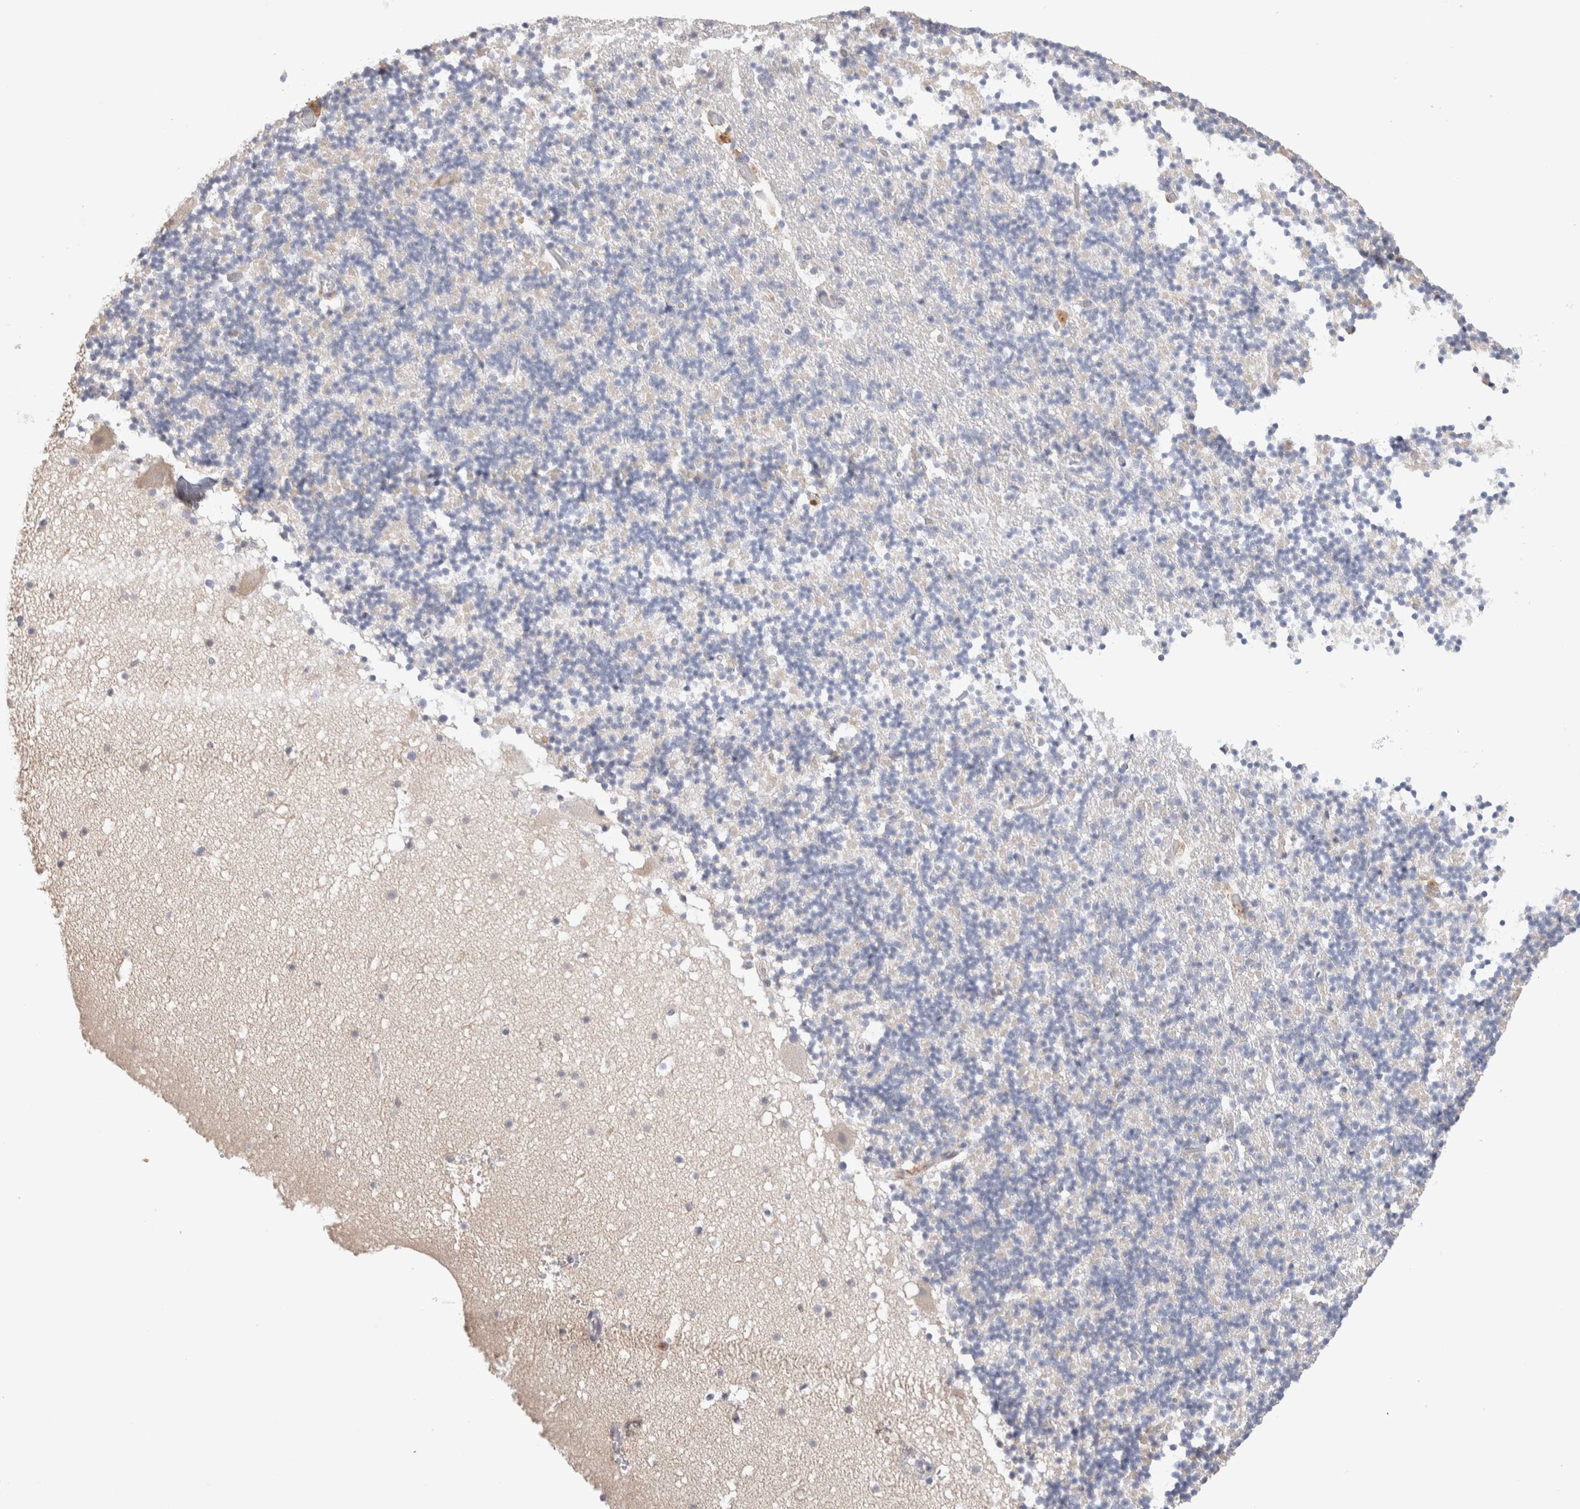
{"staining": {"intensity": "negative", "quantity": "none", "location": "none"}, "tissue": "cerebellum", "cell_type": "Cells in granular layer", "image_type": "normal", "snomed": [{"axis": "morphology", "description": "Normal tissue, NOS"}, {"axis": "topography", "description": "Cerebellum"}], "caption": "A histopathology image of human cerebellum is negative for staining in cells in granular layer. Brightfield microscopy of immunohistochemistry (IHC) stained with DAB (brown) and hematoxylin (blue), captured at high magnification.", "gene": "HPGDS", "patient": {"sex": "male", "age": 57}}